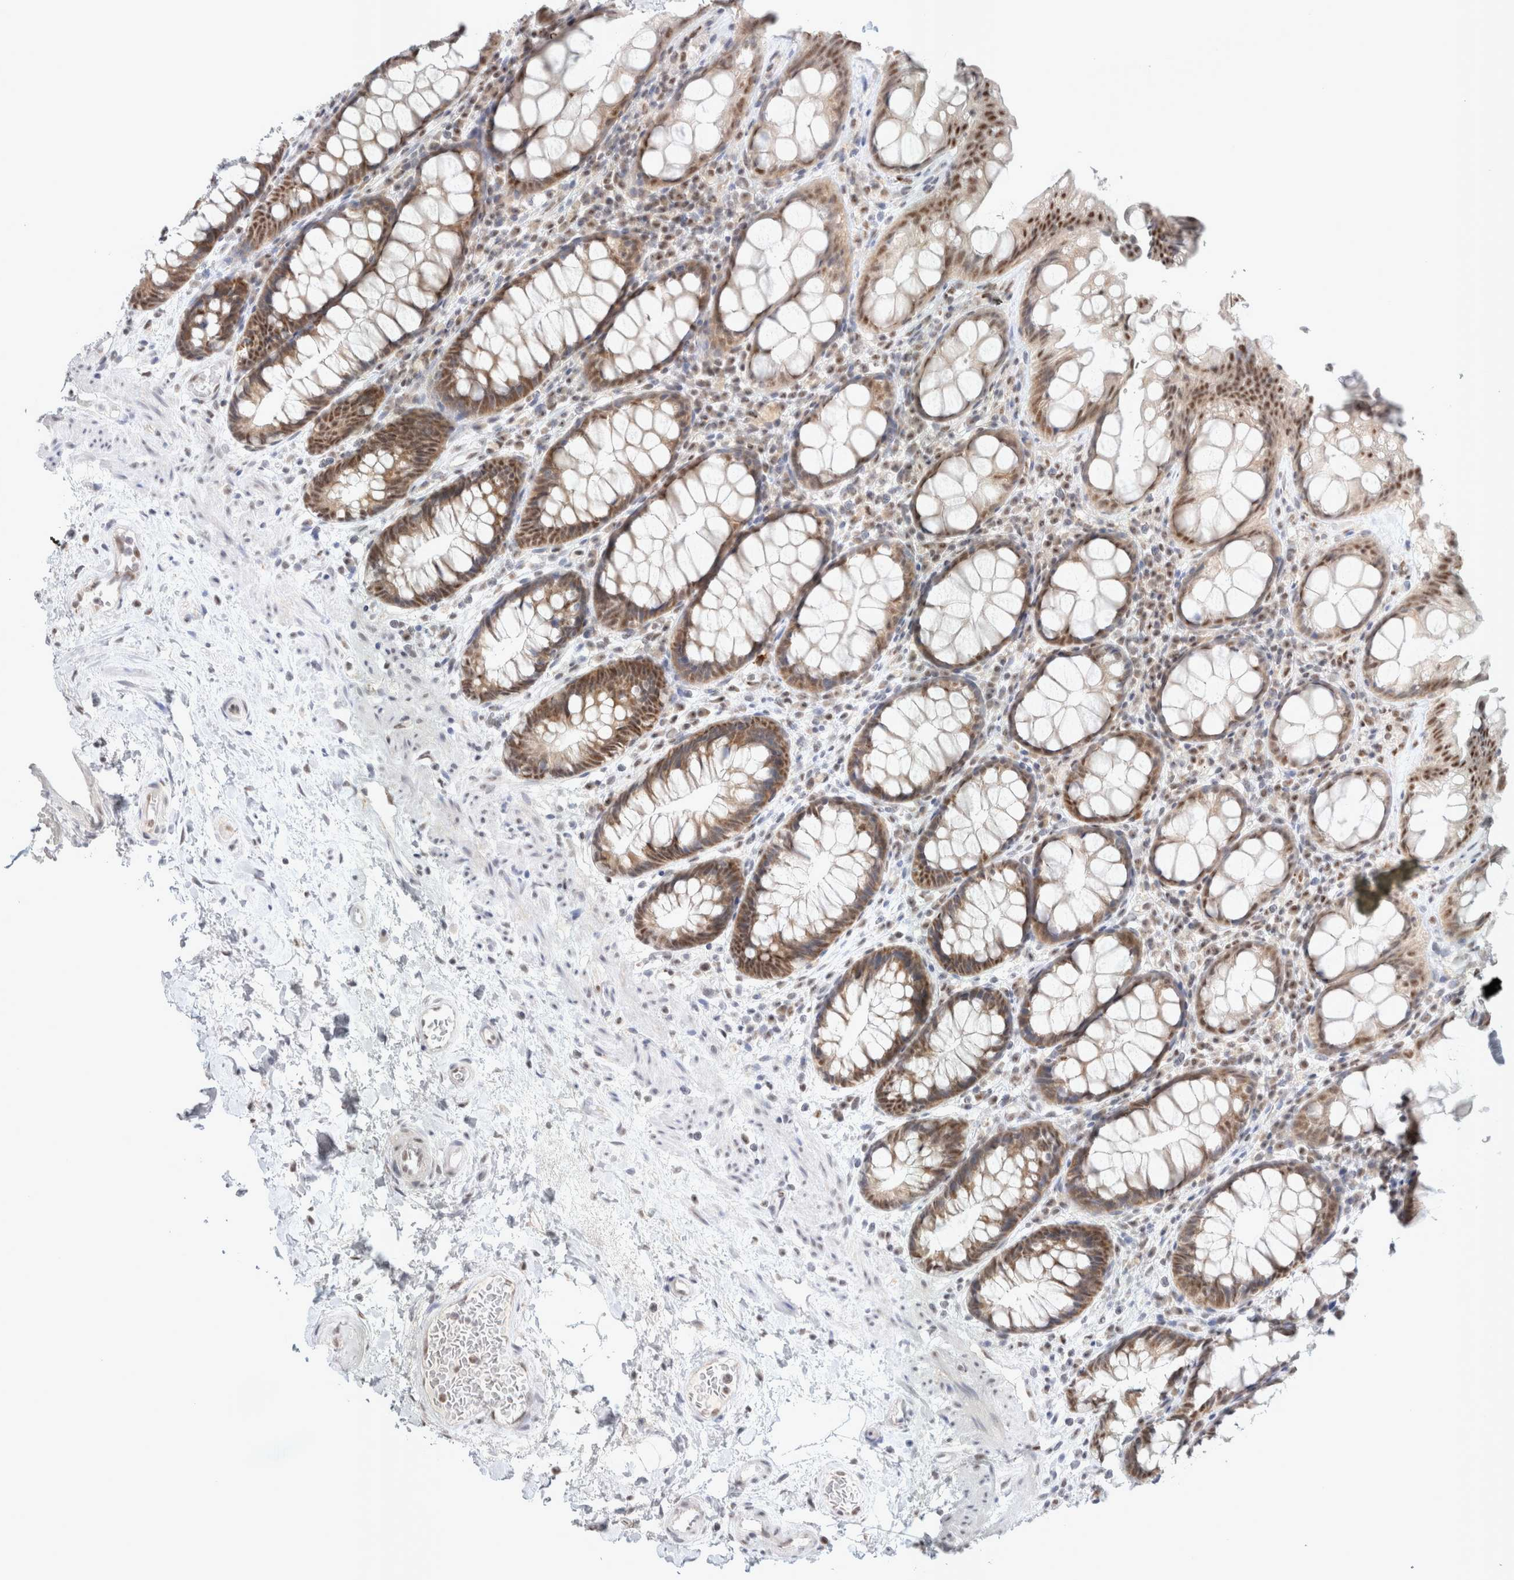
{"staining": {"intensity": "moderate", "quantity": ">75%", "location": "cytoplasmic/membranous,nuclear"}, "tissue": "rectum", "cell_type": "Glandular cells", "image_type": "normal", "snomed": [{"axis": "morphology", "description": "Normal tissue, NOS"}, {"axis": "topography", "description": "Rectum"}], "caption": "Rectum stained with a brown dye shows moderate cytoplasmic/membranous,nuclear positive positivity in approximately >75% of glandular cells.", "gene": "TRMT12", "patient": {"sex": "male", "age": 64}}